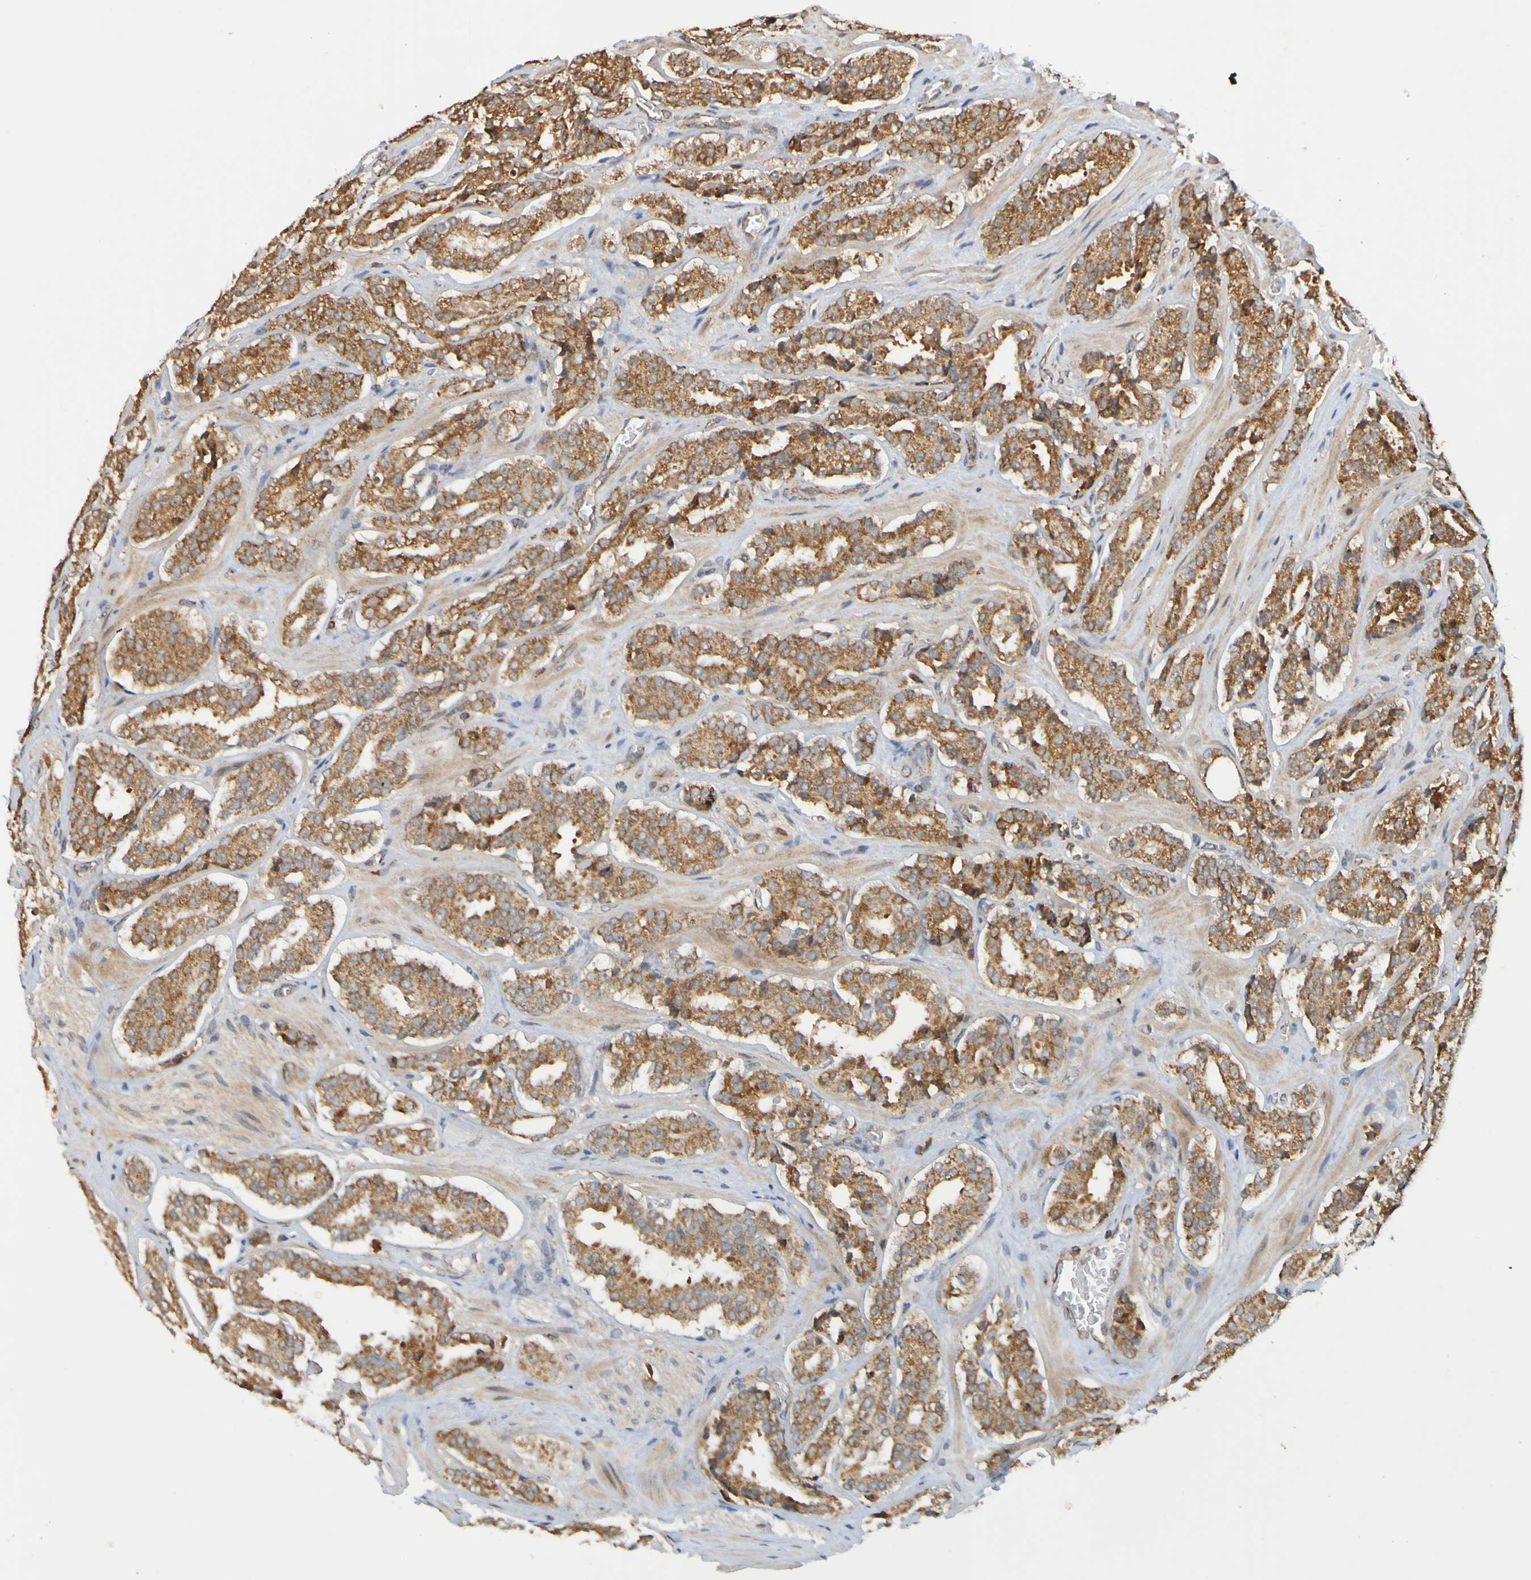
{"staining": {"intensity": "strong", "quantity": ">75%", "location": "cytoplasmic/membranous"}, "tissue": "prostate cancer", "cell_type": "Tumor cells", "image_type": "cancer", "snomed": [{"axis": "morphology", "description": "Adenocarcinoma, High grade"}, {"axis": "topography", "description": "Prostate"}], "caption": "Human prostate adenocarcinoma (high-grade) stained with a protein marker demonstrates strong staining in tumor cells.", "gene": "TMBIM1", "patient": {"sex": "male", "age": 60}}